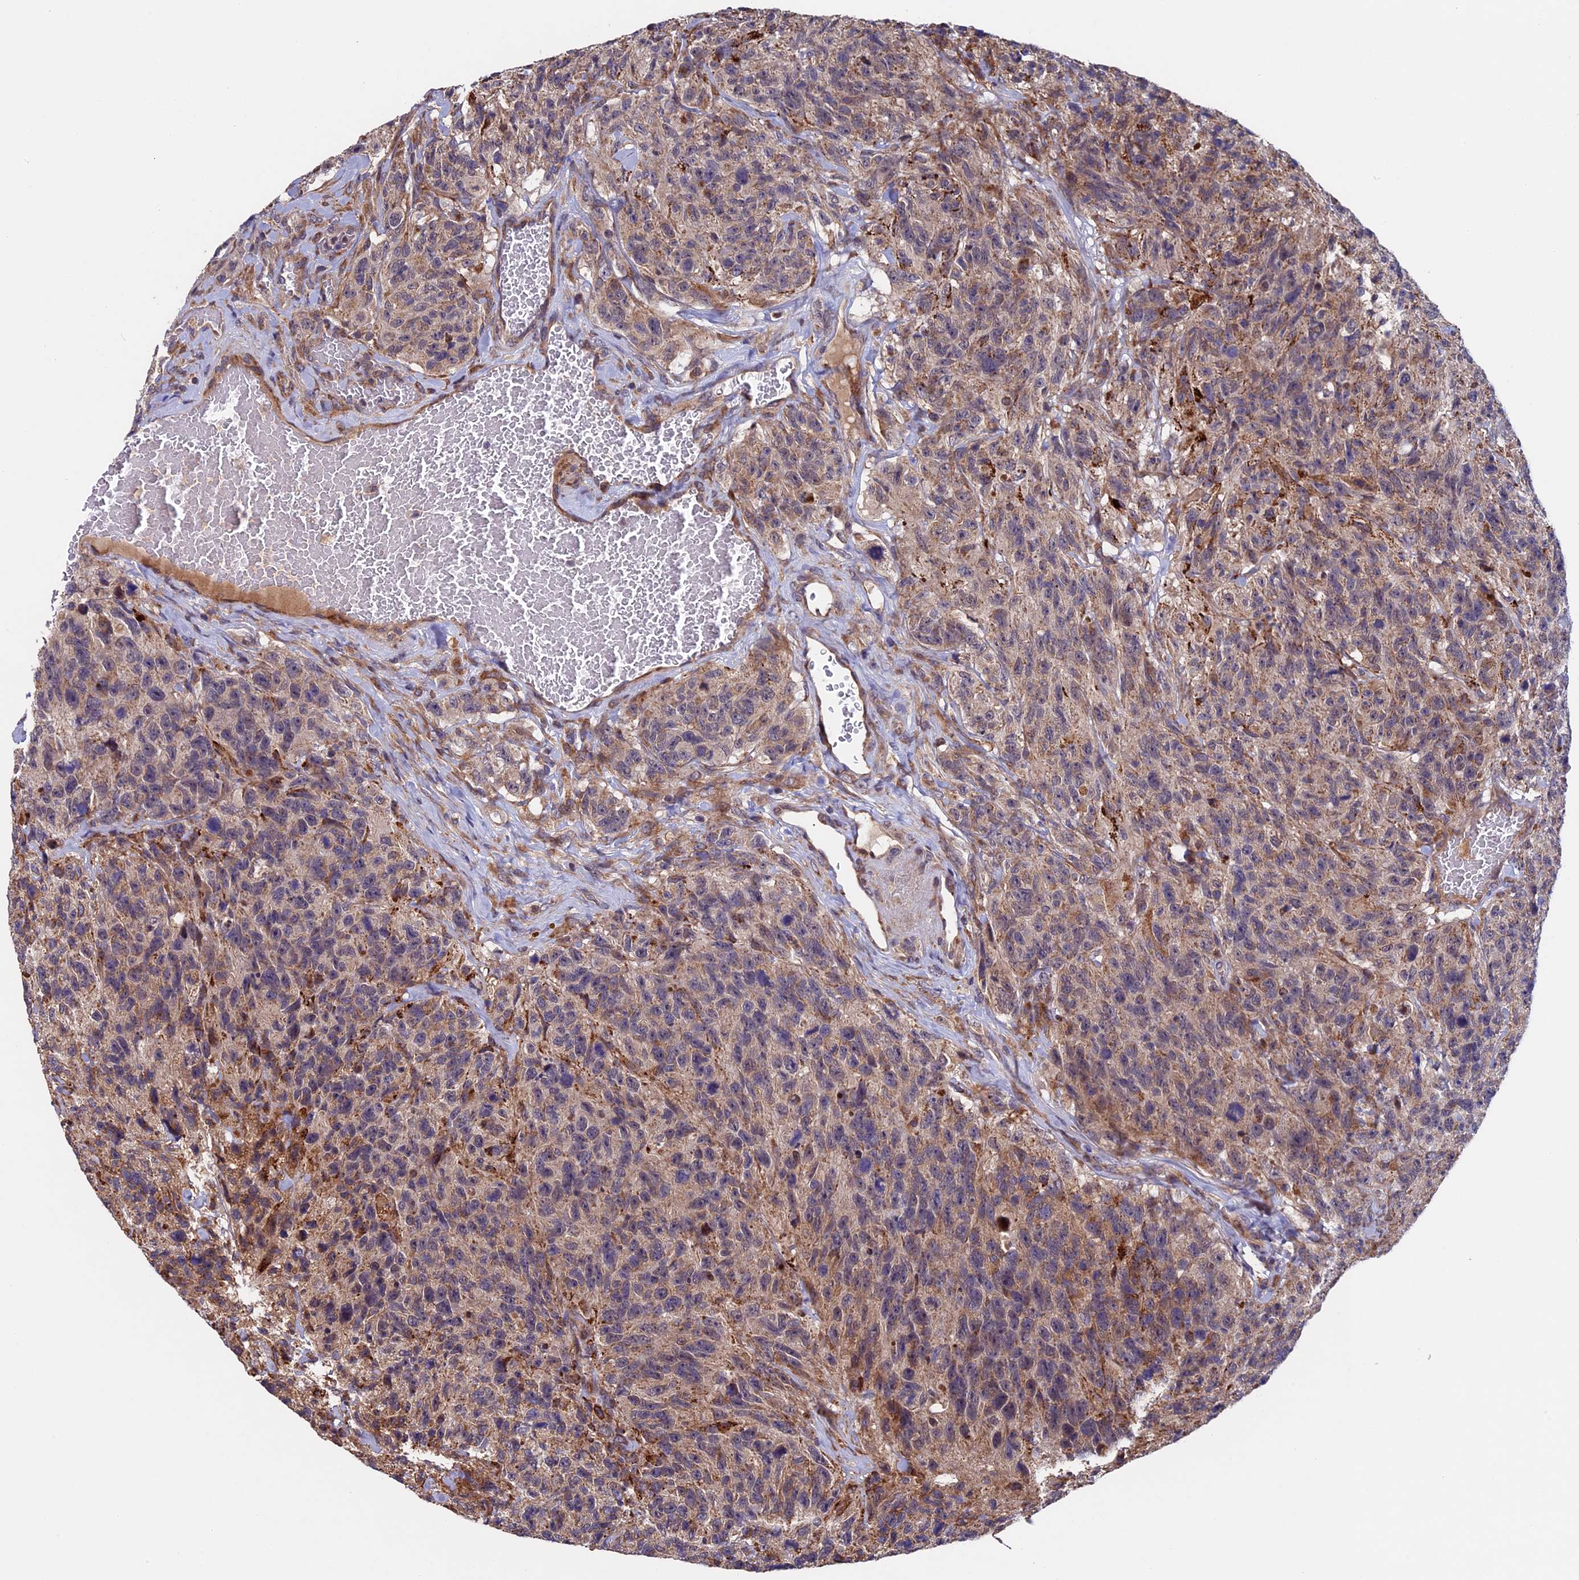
{"staining": {"intensity": "weak", "quantity": ">75%", "location": "cytoplasmic/membranous"}, "tissue": "glioma", "cell_type": "Tumor cells", "image_type": "cancer", "snomed": [{"axis": "morphology", "description": "Glioma, malignant, High grade"}, {"axis": "topography", "description": "Brain"}], "caption": "The micrograph shows immunohistochemical staining of glioma. There is weak cytoplasmic/membranous staining is present in about >75% of tumor cells. (IHC, brightfield microscopy, high magnification).", "gene": "RNF17", "patient": {"sex": "male", "age": 69}}